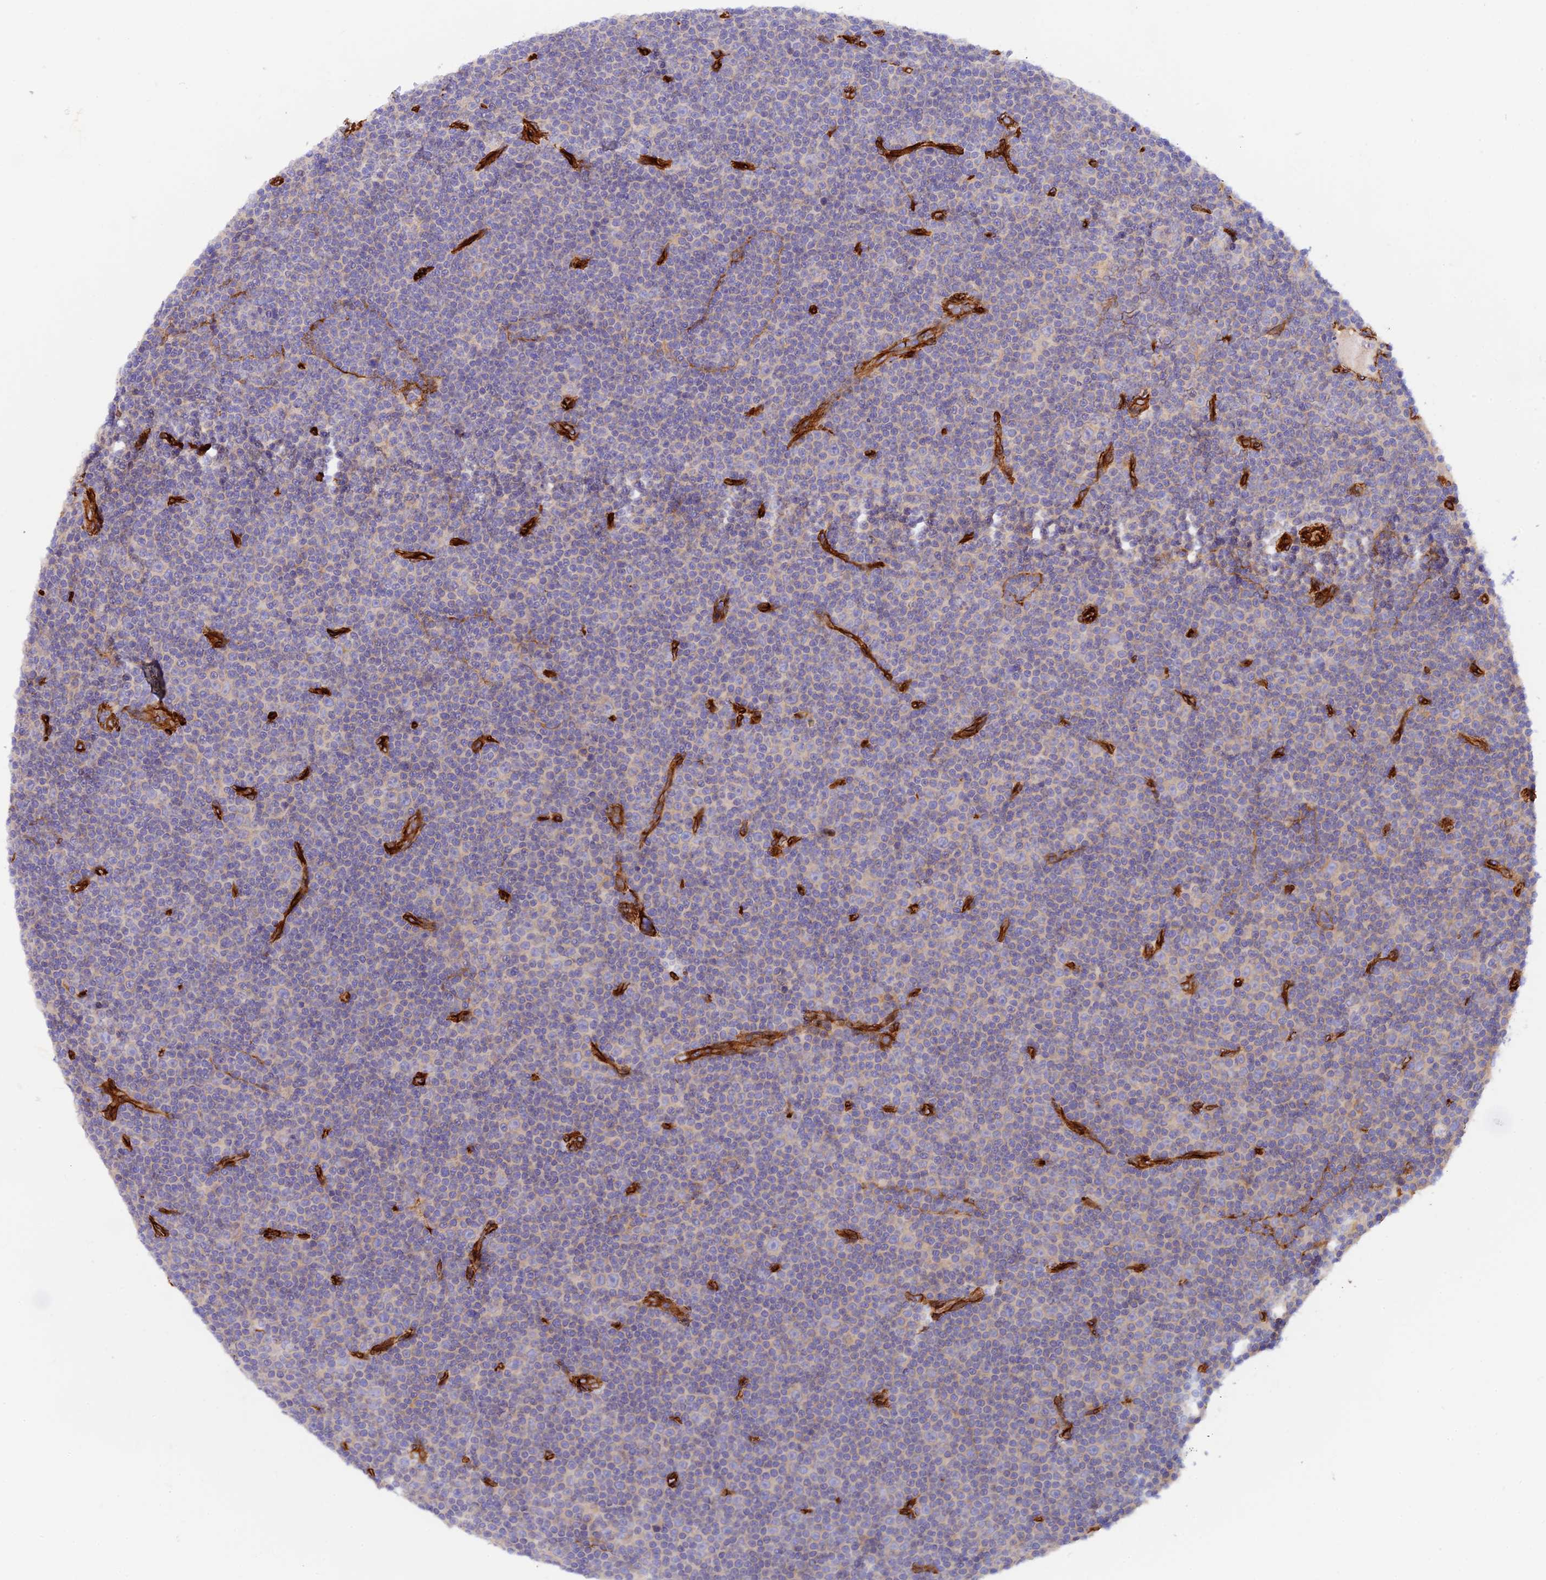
{"staining": {"intensity": "weak", "quantity": "<25%", "location": "cytoplasmic/membranous"}, "tissue": "lymphoma", "cell_type": "Tumor cells", "image_type": "cancer", "snomed": [{"axis": "morphology", "description": "Malignant lymphoma, non-Hodgkin's type, Low grade"}, {"axis": "topography", "description": "Lymph node"}], "caption": "Immunohistochemistry of low-grade malignant lymphoma, non-Hodgkin's type exhibits no staining in tumor cells.", "gene": "MYO9A", "patient": {"sex": "female", "age": 67}}